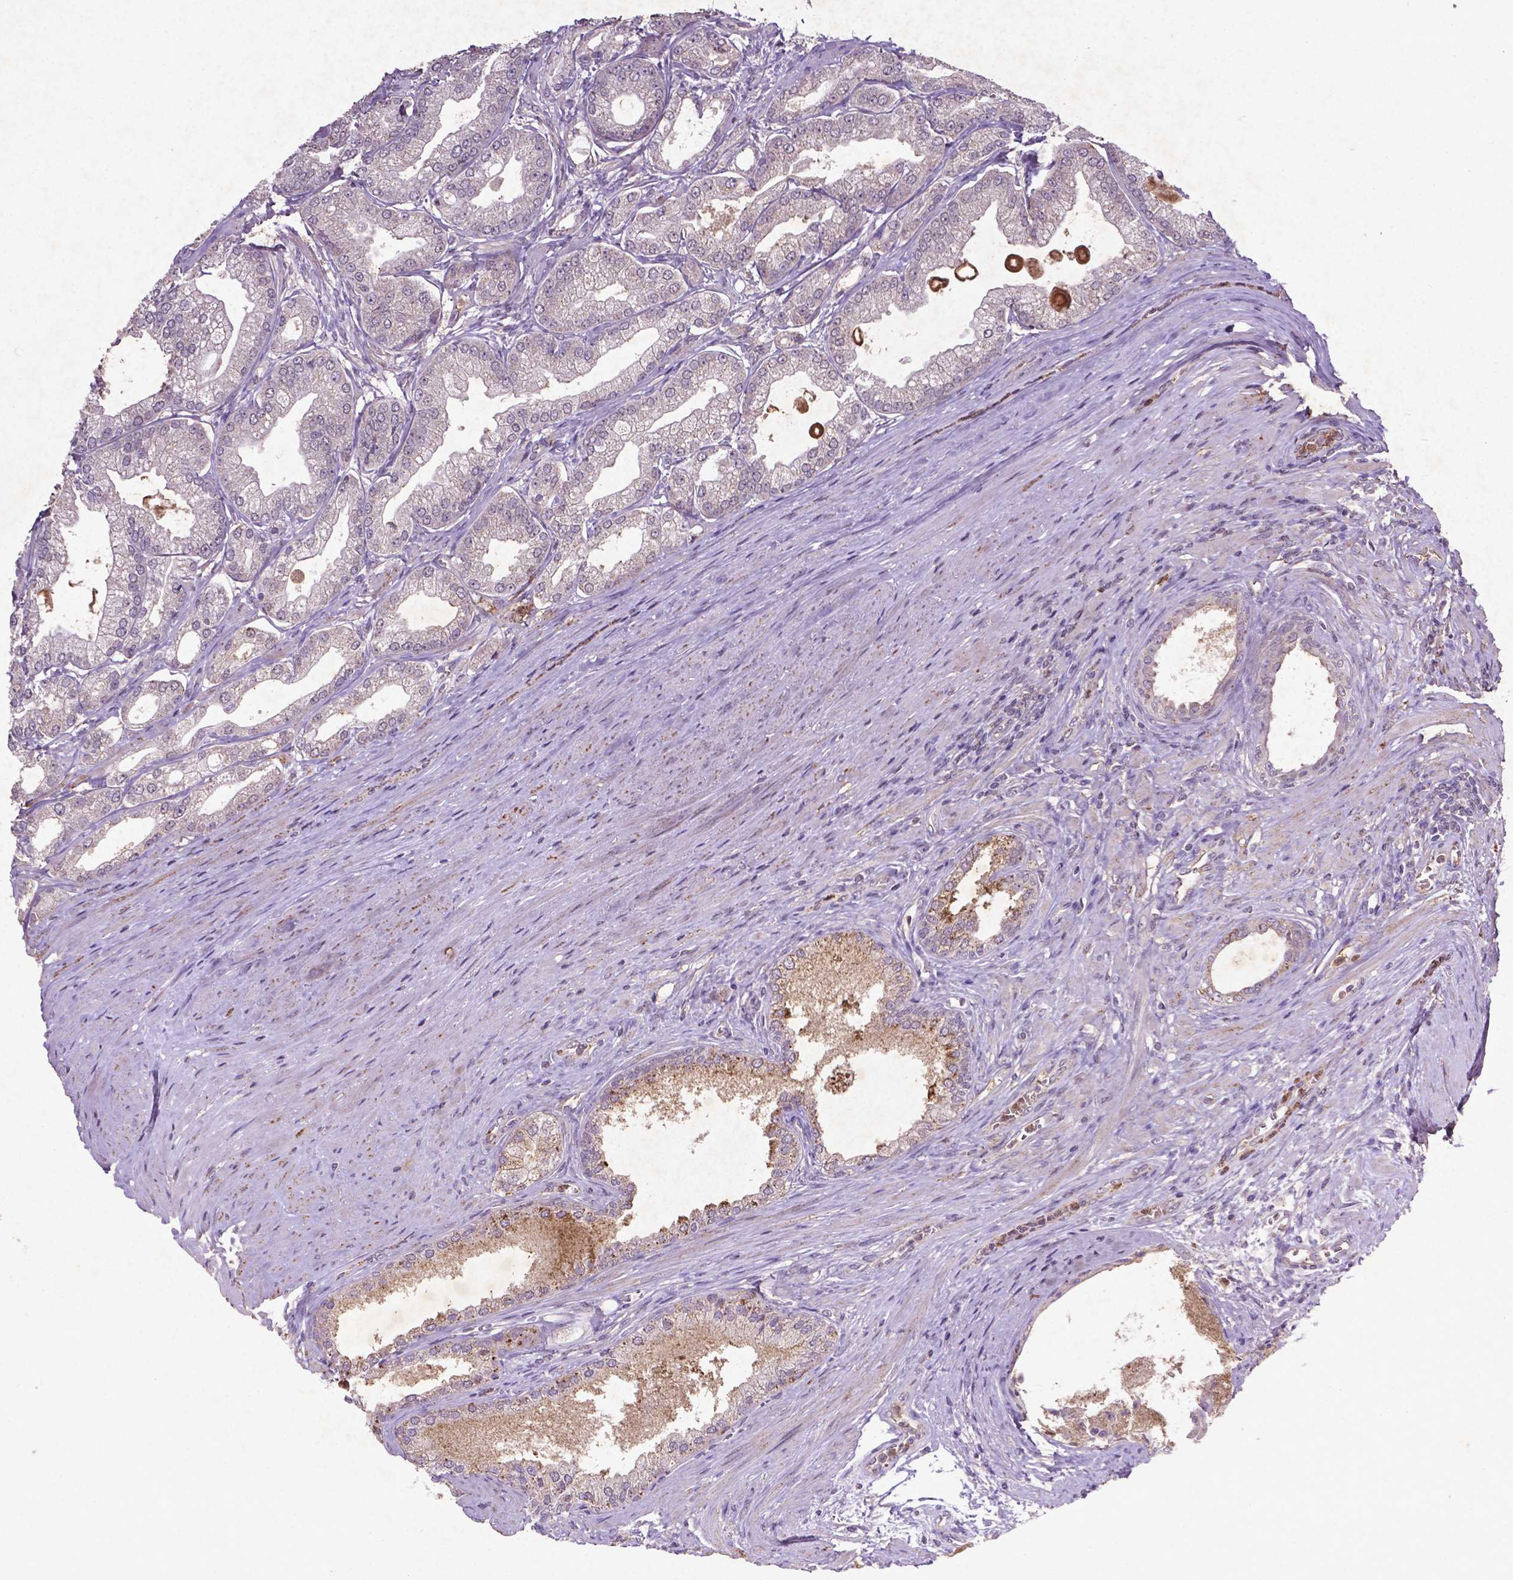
{"staining": {"intensity": "weak", "quantity": "25%-75%", "location": "cytoplasmic/membranous"}, "tissue": "prostate cancer", "cell_type": "Tumor cells", "image_type": "cancer", "snomed": [{"axis": "morphology", "description": "Adenocarcinoma, NOS"}, {"axis": "topography", "description": "Prostate and seminal vesicle, NOS"}, {"axis": "topography", "description": "Prostate"}], "caption": "Weak cytoplasmic/membranous expression is identified in approximately 25%-75% of tumor cells in prostate cancer.", "gene": "MTOR", "patient": {"sex": "male", "age": 77}}